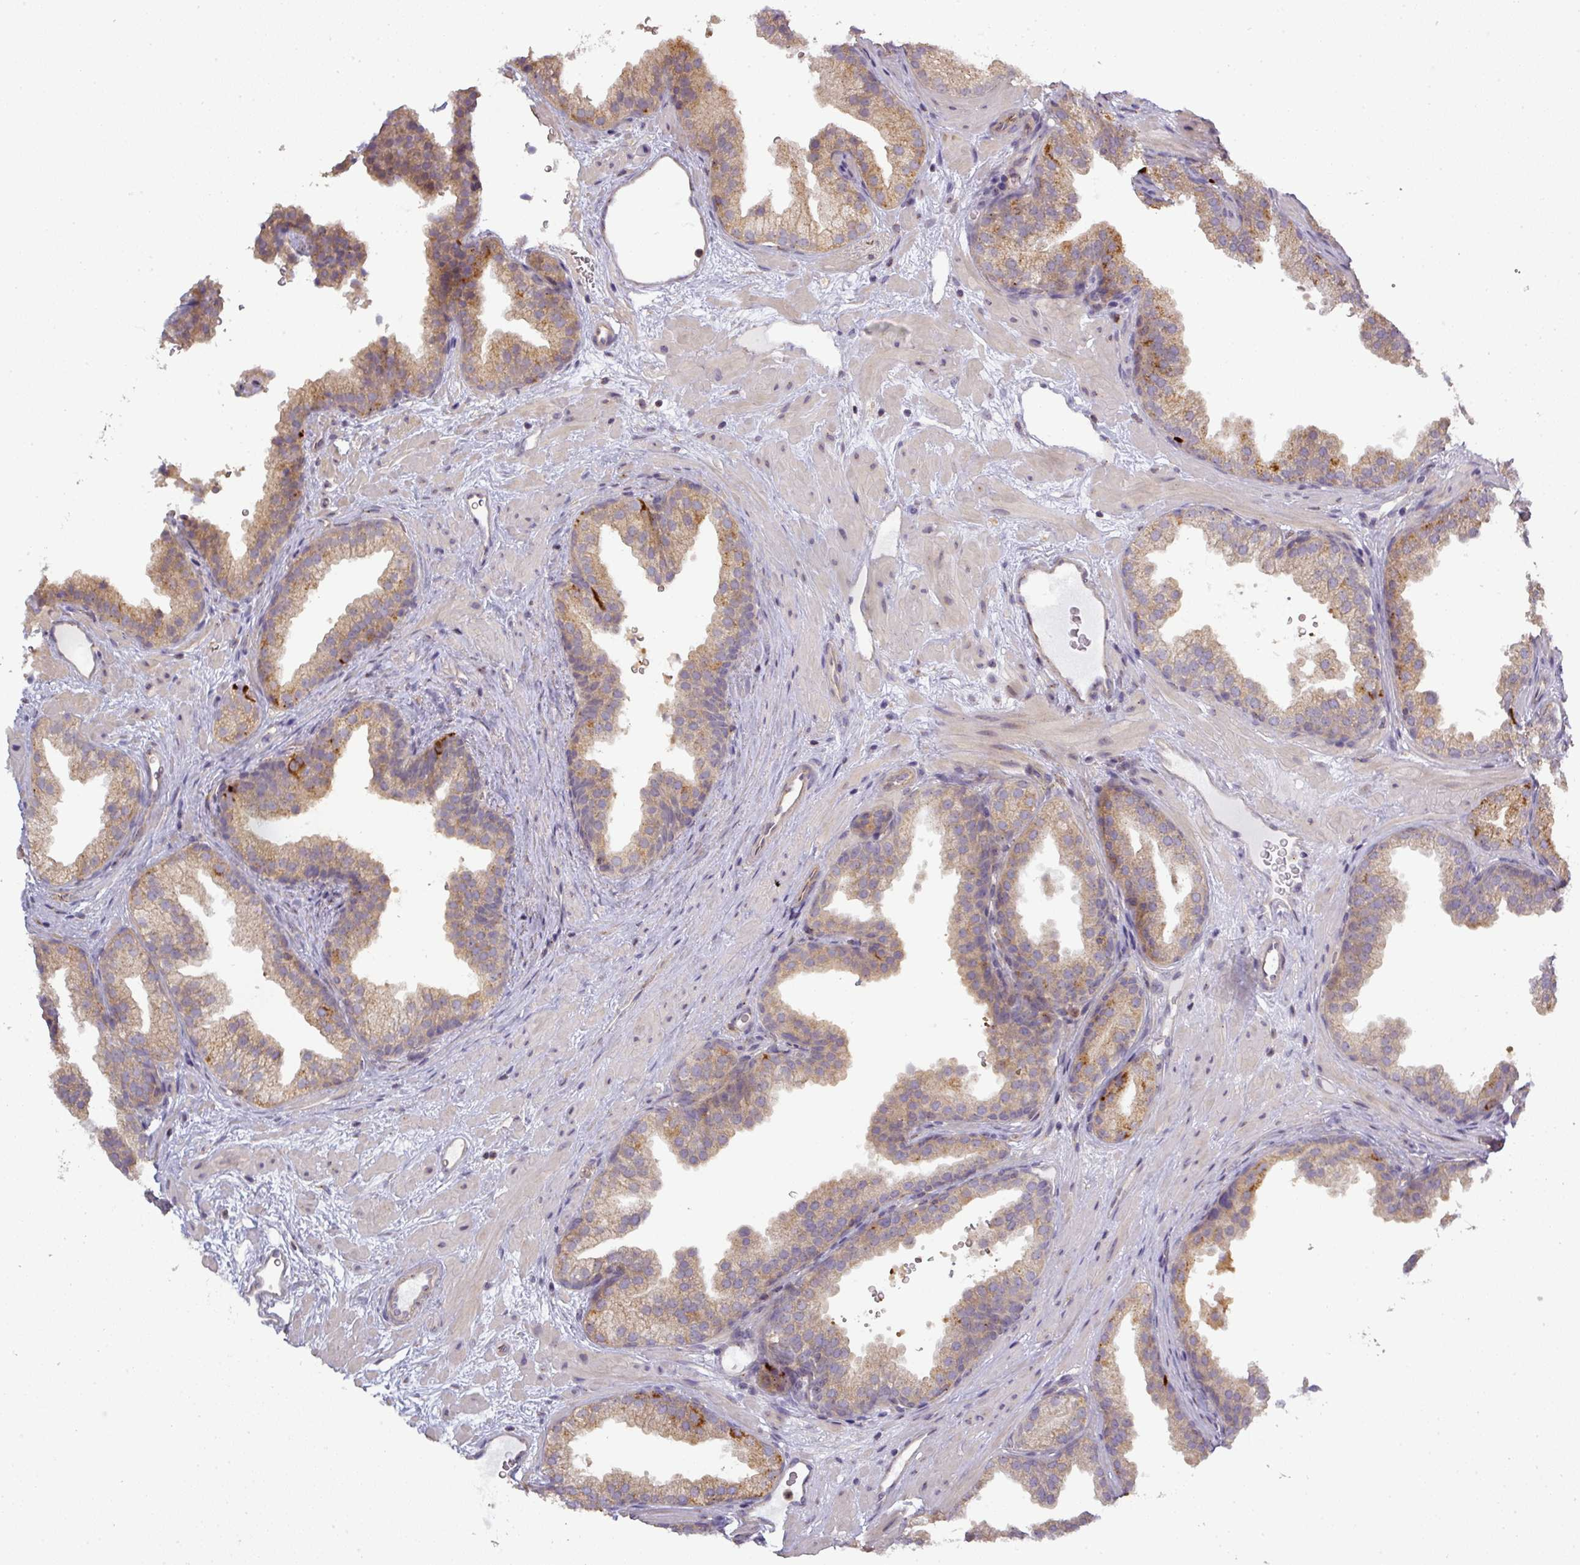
{"staining": {"intensity": "moderate", "quantity": "25%-75%", "location": "cytoplasmic/membranous"}, "tissue": "prostate", "cell_type": "Glandular cells", "image_type": "normal", "snomed": [{"axis": "morphology", "description": "Normal tissue, NOS"}, {"axis": "topography", "description": "Prostate"}], "caption": "Immunohistochemical staining of unremarkable prostate exhibits moderate cytoplasmic/membranous protein staining in approximately 25%-75% of glandular cells.", "gene": "NIN", "patient": {"sex": "male", "age": 37}}